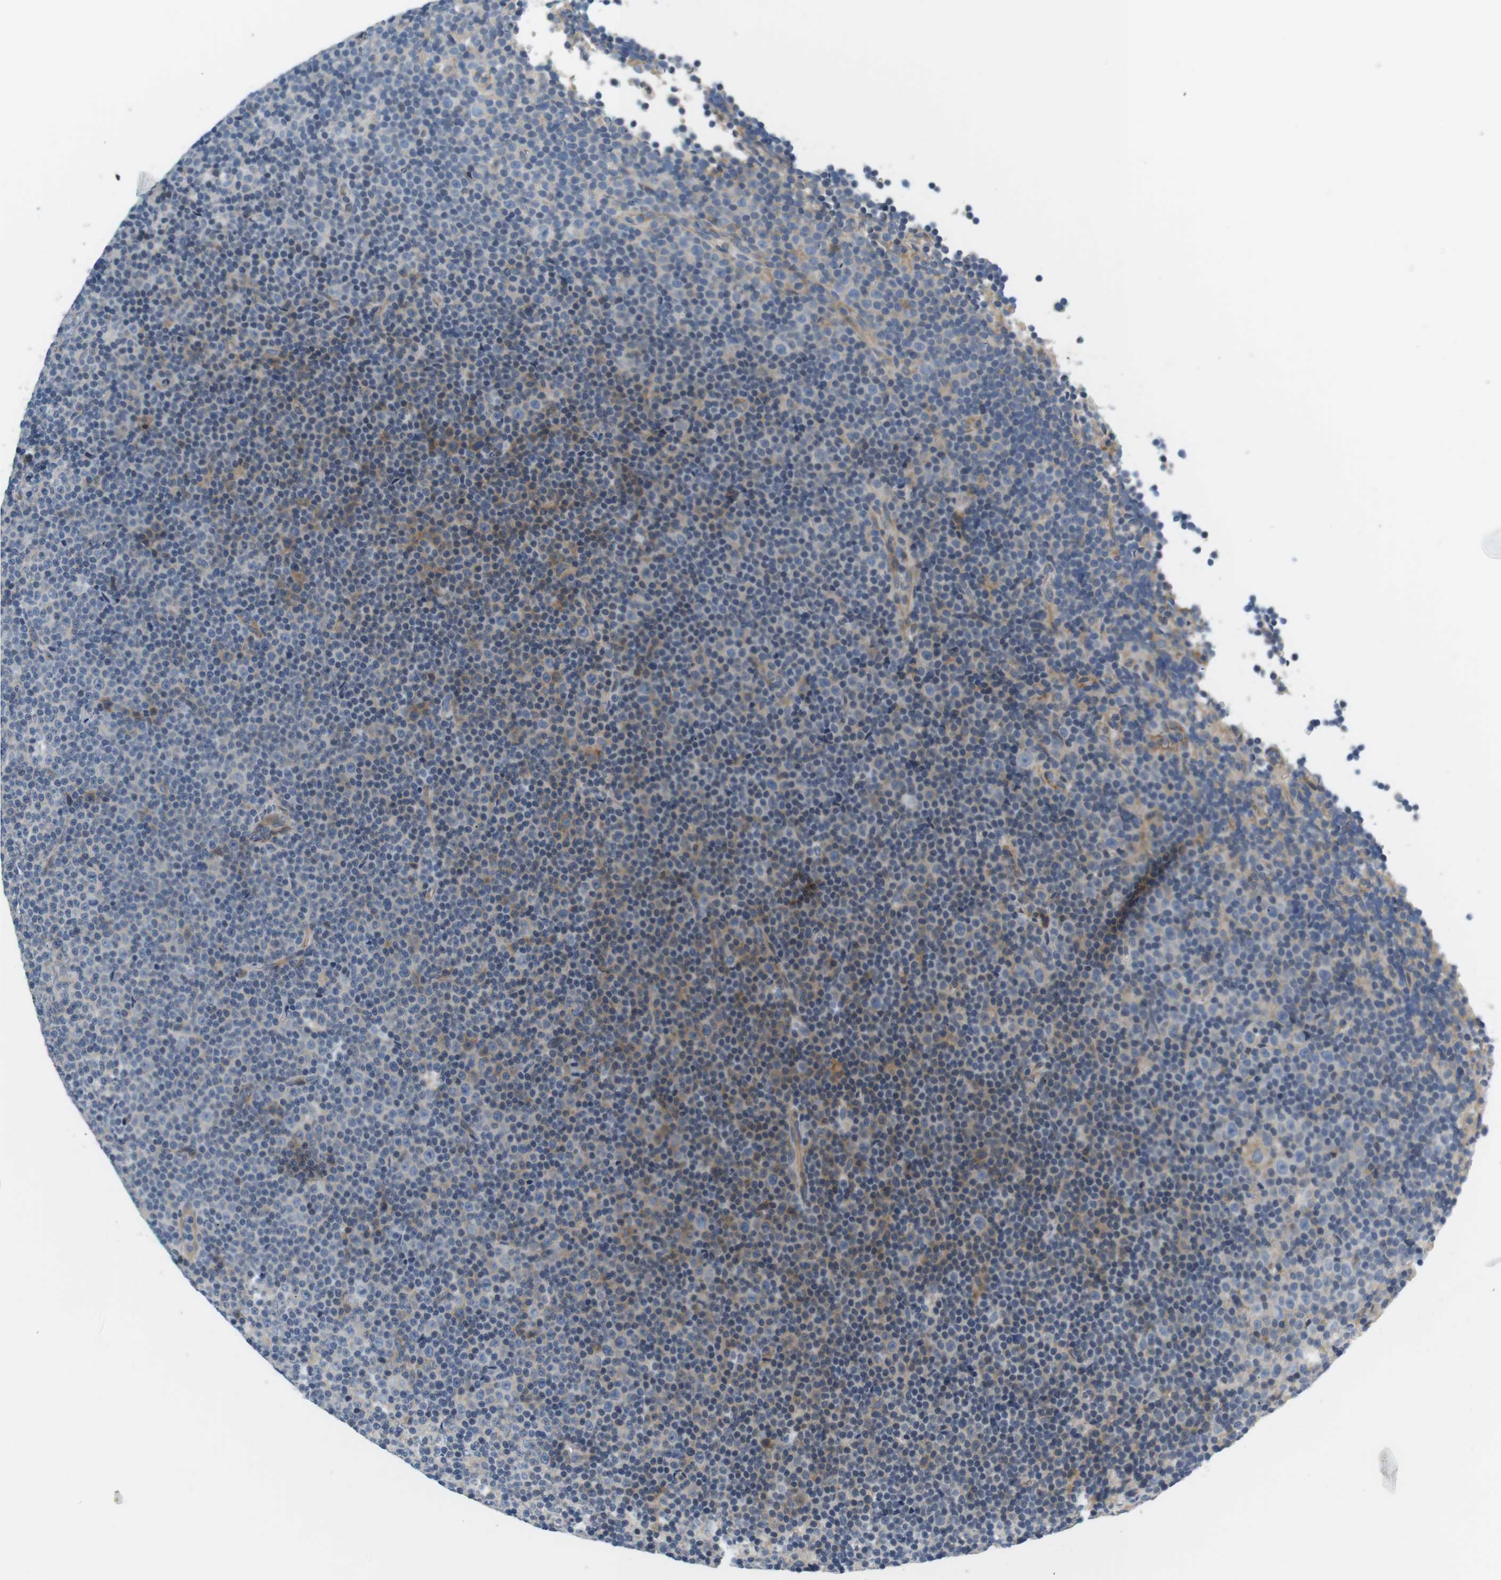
{"staining": {"intensity": "weak", "quantity": "25%-75%", "location": "cytoplasmic/membranous"}, "tissue": "lymphoma", "cell_type": "Tumor cells", "image_type": "cancer", "snomed": [{"axis": "morphology", "description": "Malignant lymphoma, non-Hodgkin's type, Low grade"}, {"axis": "topography", "description": "Lymph node"}], "caption": "Immunohistochemical staining of human malignant lymphoma, non-Hodgkin's type (low-grade) shows weak cytoplasmic/membranous protein expression in approximately 25%-75% of tumor cells. Immunohistochemistry stains the protein of interest in brown and the nuclei are stained blue.", "gene": "SLC30A1", "patient": {"sex": "female", "age": 67}}